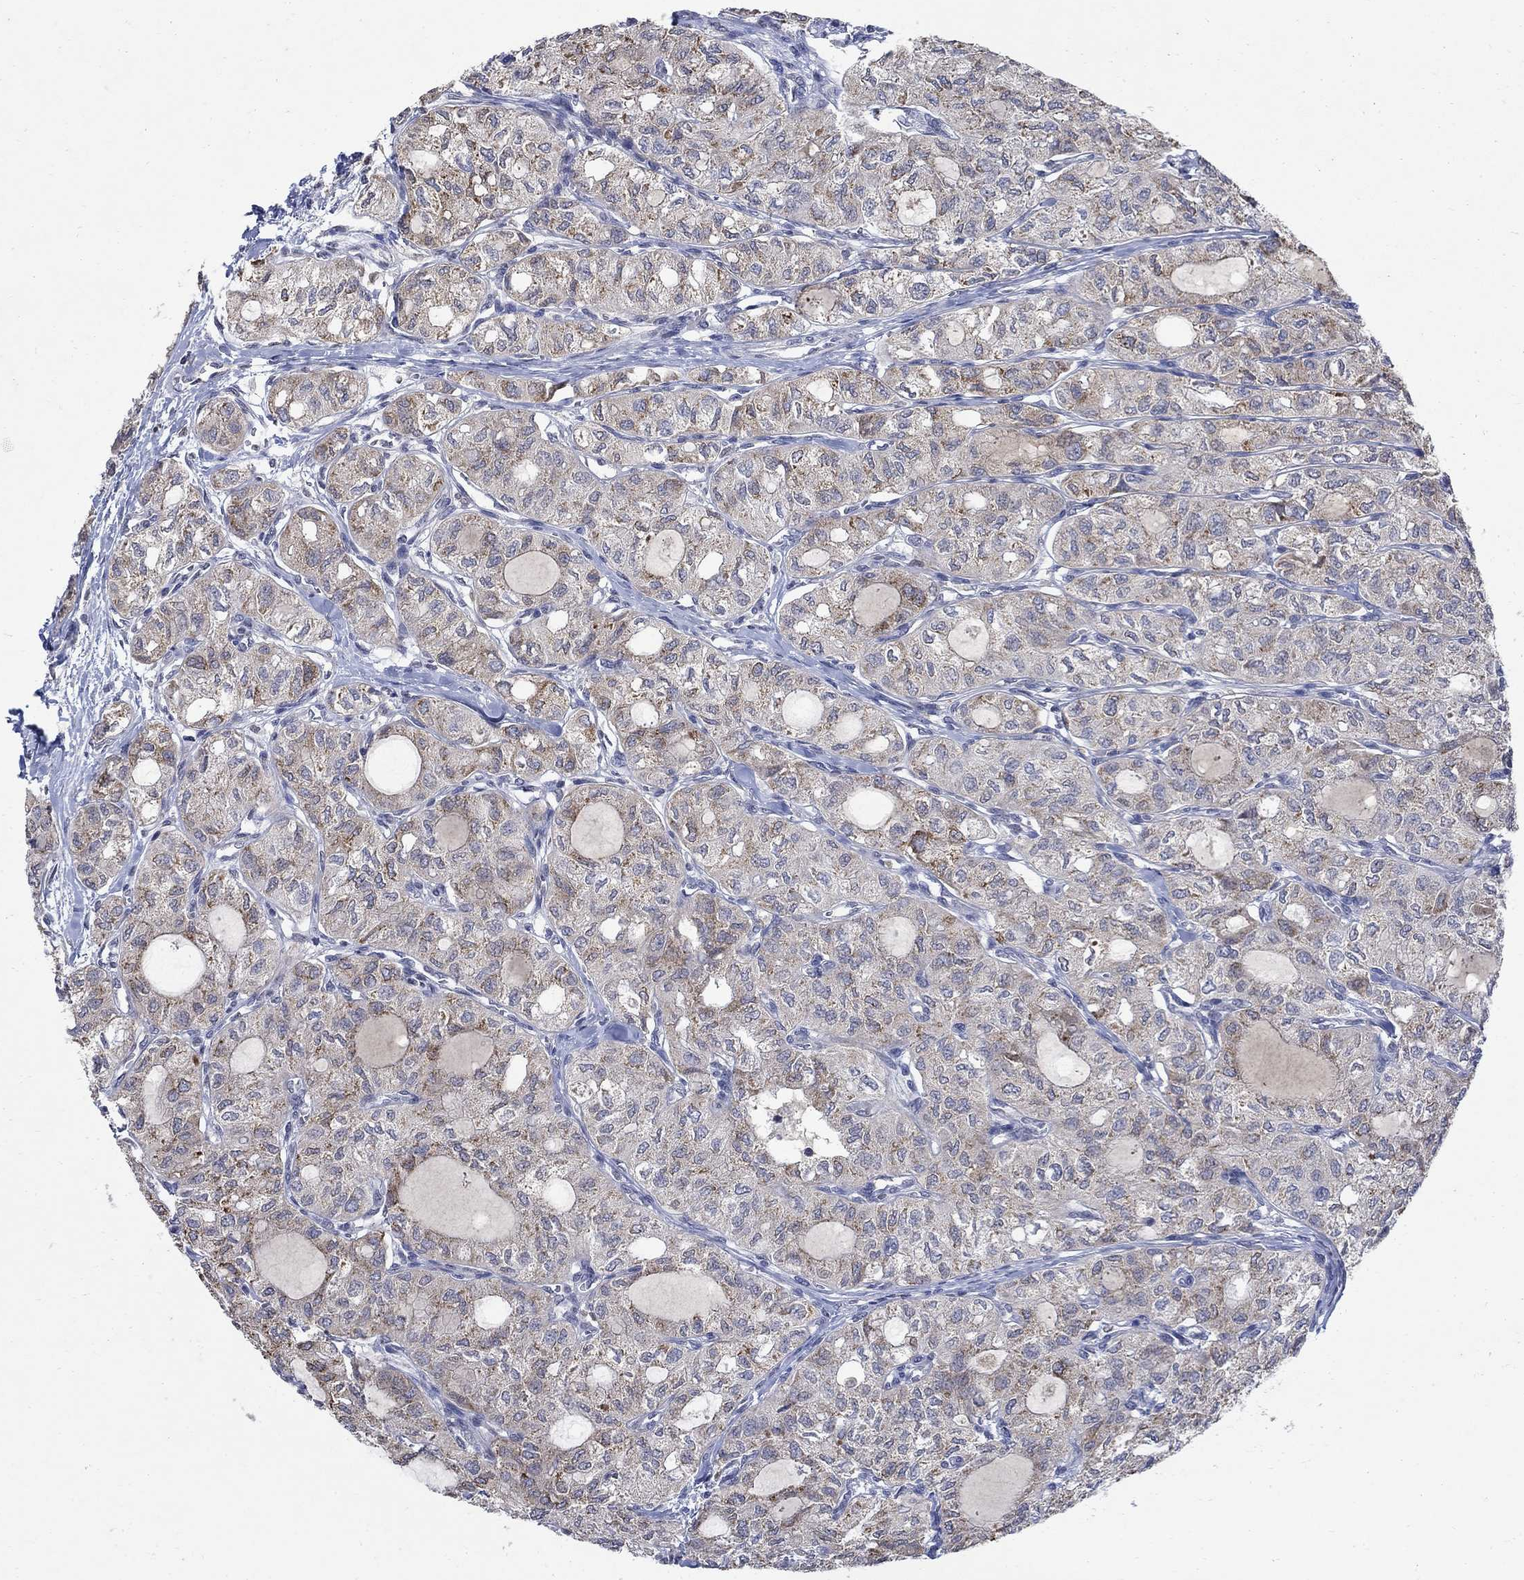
{"staining": {"intensity": "moderate", "quantity": "<25%", "location": "cytoplasmic/membranous"}, "tissue": "thyroid cancer", "cell_type": "Tumor cells", "image_type": "cancer", "snomed": [{"axis": "morphology", "description": "Follicular adenoma carcinoma, NOS"}, {"axis": "topography", "description": "Thyroid gland"}], "caption": "Immunohistochemistry of human thyroid cancer (follicular adenoma carcinoma) displays low levels of moderate cytoplasmic/membranous staining in approximately <25% of tumor cells.", "gene": "TMEM169", "patient": {"sex": "male", "age": 75}}